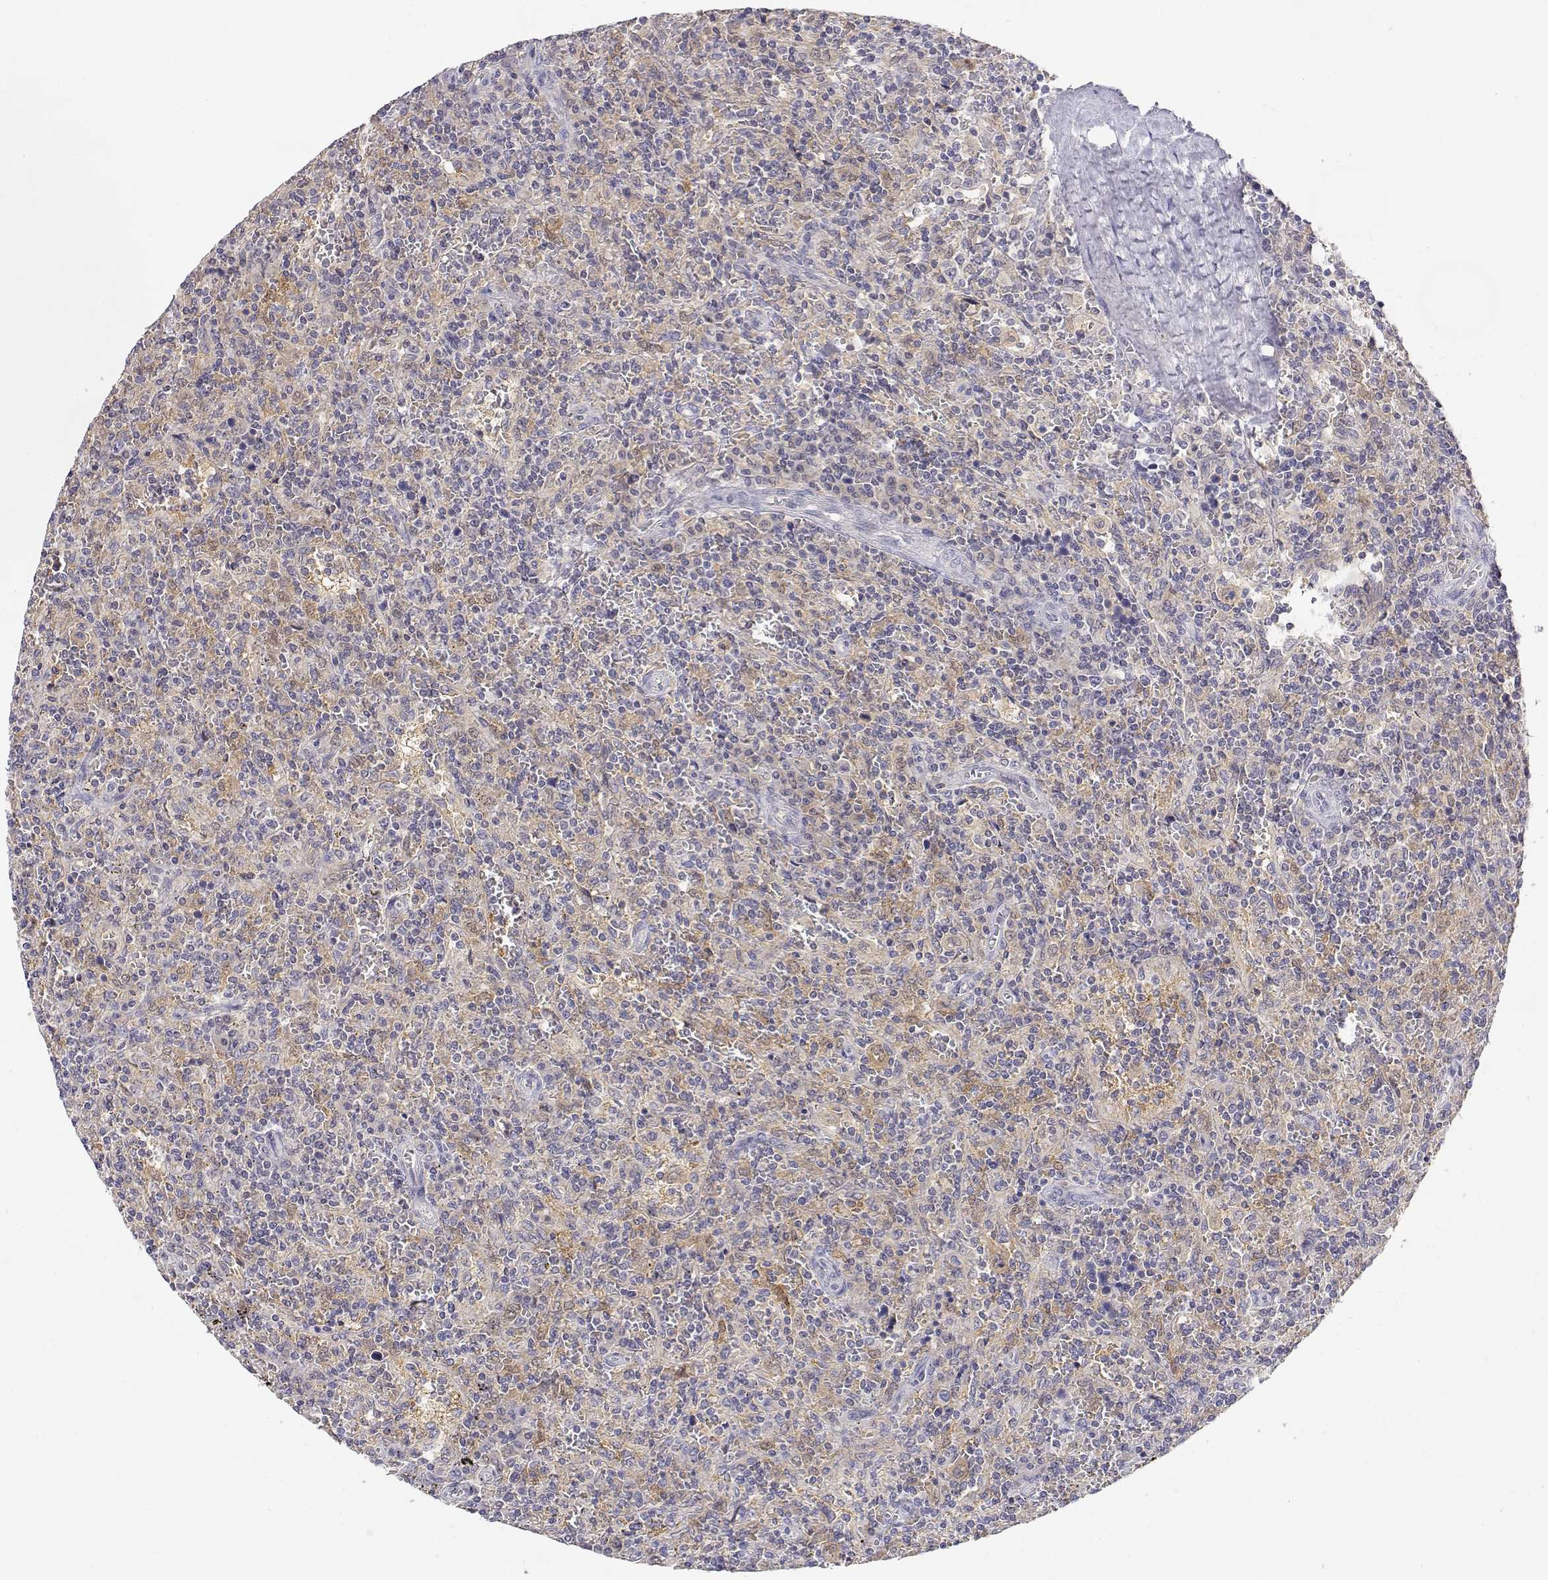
{"staining": {"intensity": "weak", "quantity": "<25%", "location": "cytoplasmic/membranous"}, "tissue": "lymphoma", "cell_type": "Tumor cells", "image_type": "cancer", "snomed": [{"axis": "morphology", "description": "Malignant lymphoma, non-Hodgkin's type, Low grade"}, {"axis": "topography", "description": "Spleen"}], "caption": "Tumor cells are negative for protein expression in human low-grade malignant lymphoma, non-Hodgkin's type. Nuclei are stained in blue.", "gene": "ADA", "patient": {"sex": "male", "age": 62}}